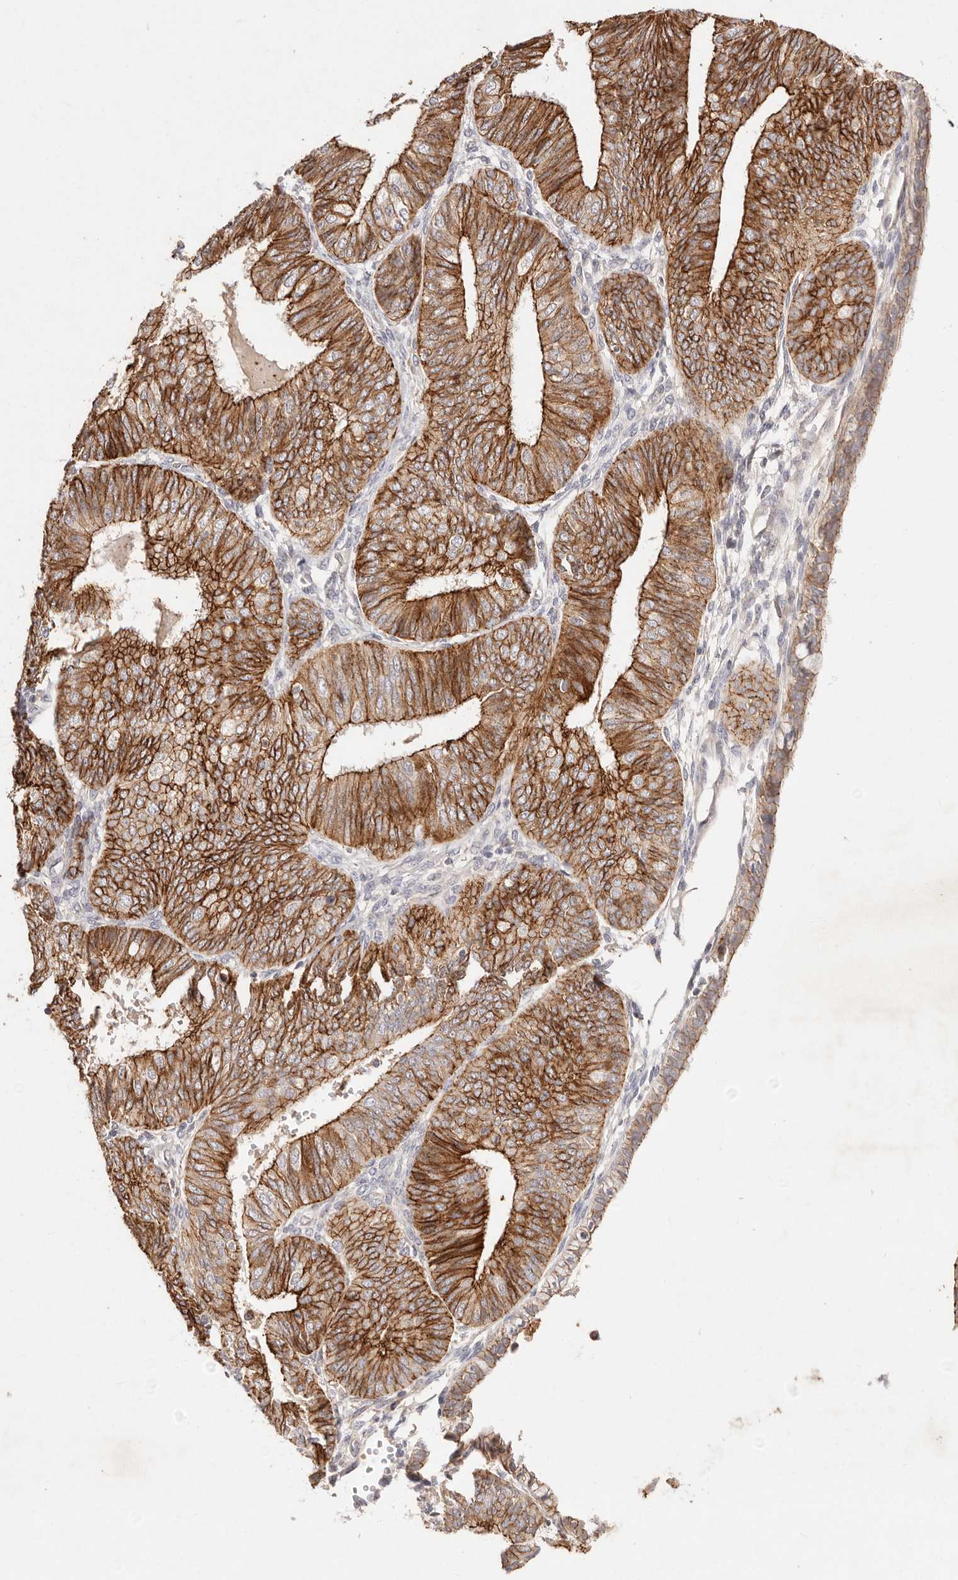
{"staining": {"intensity": "strong", "quantity": ">75%", "location": "cytoplasmic/membranous"}, "tissue": "endometrial cancer", "cell_type": "Tumor cells", "image_type": "cancer", "snomed": [{"axis": "morphology", "description": "Adenocarcinoma, NOS"}, {"axis": "topography", "description": "Endometrium"}], "caption": "Immunohistochemistry micrograph of neoplastic tissue: endometrial cancer (adenocarcinoma) stained using immunohistochemistry (IHC) shows high levels of strong protein expression localized specifically in the cytoplasmic/membranous of tumor cells, appearing as a cytoplasmic/membranous brown color.", "gene": "CXADR", "patient": {"sex": "female", "age": 58}}